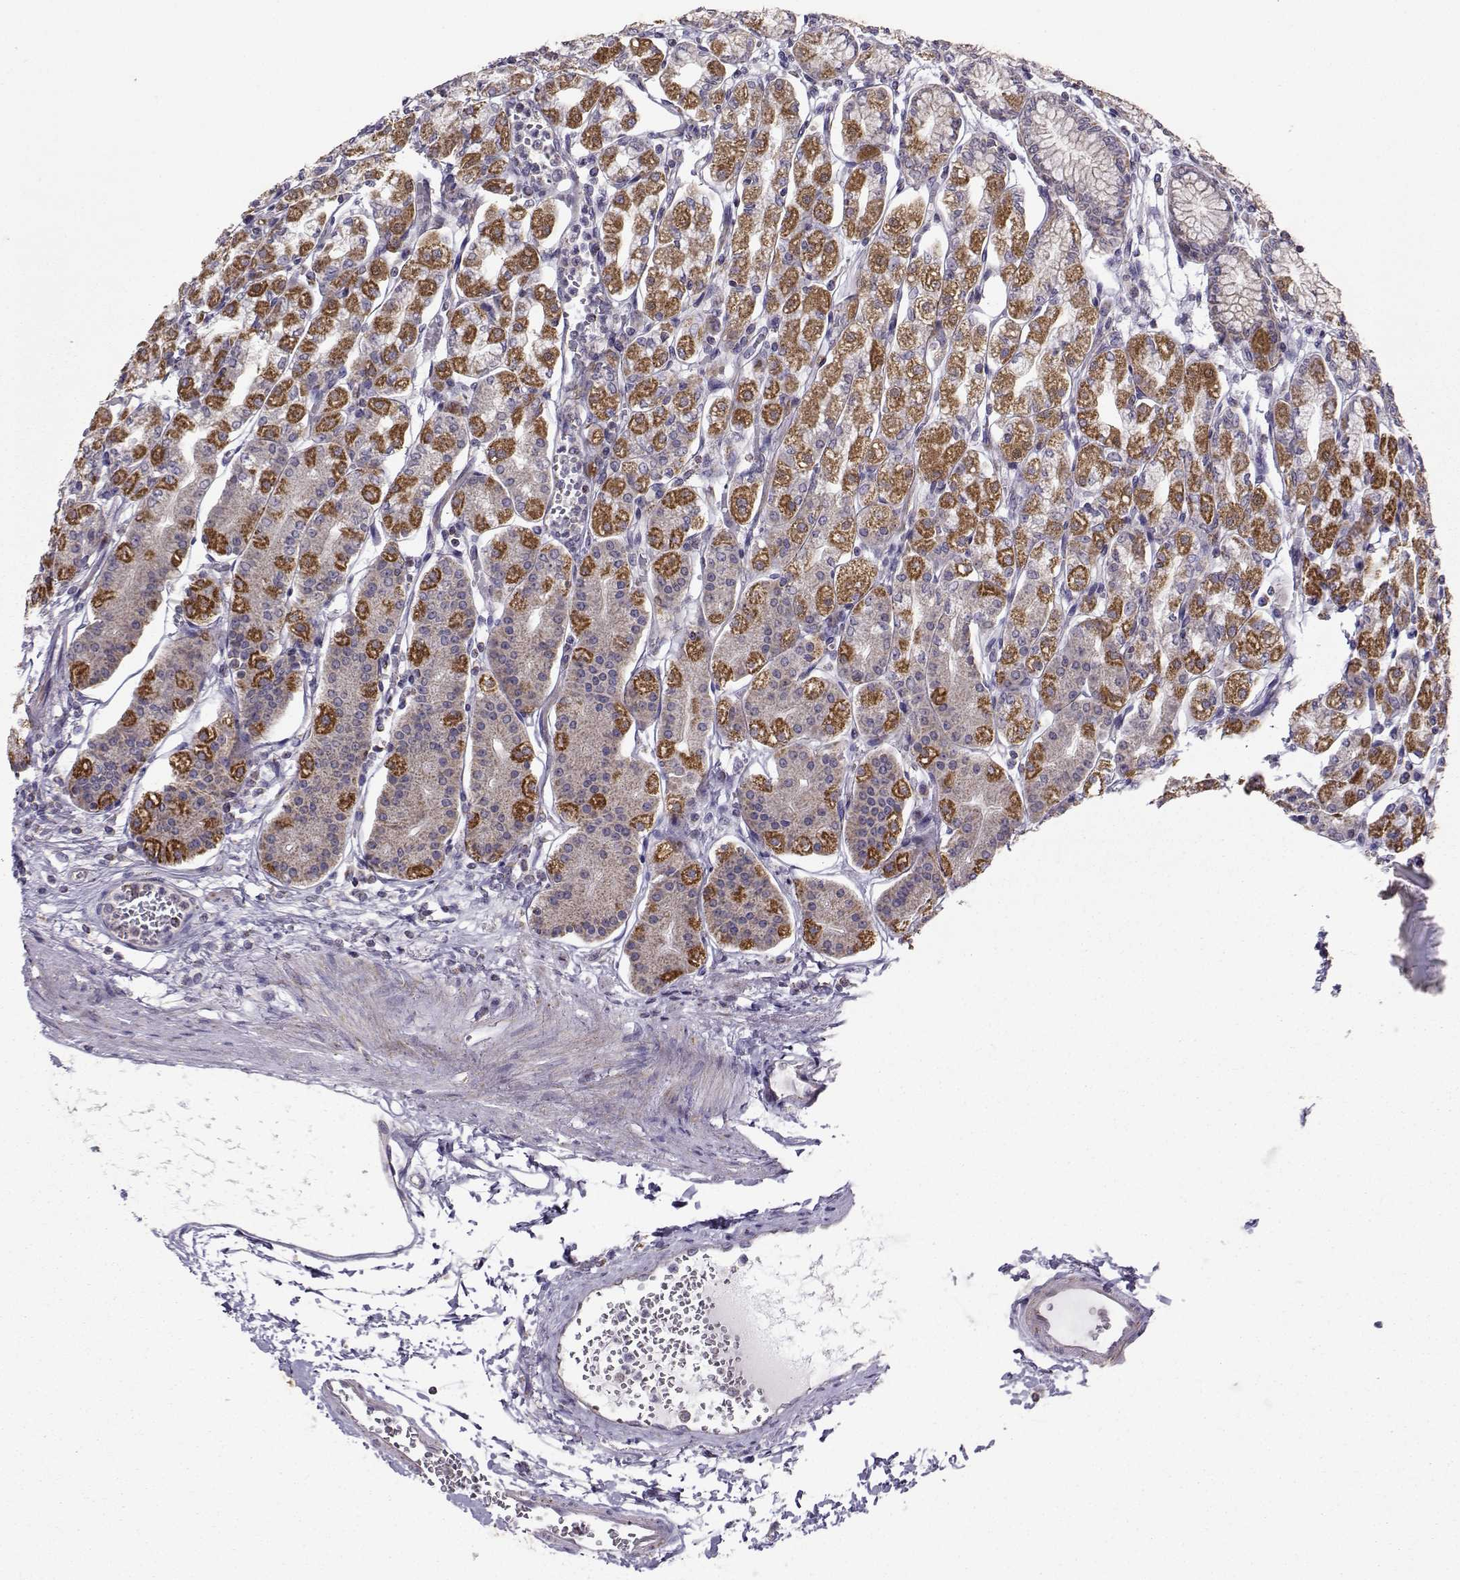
{"staining": {"intensity": "strong", "quantity": "25%-75%", "location": "cytoplasmic/membranous"}, "tissue": "stomach", "cell_type": "Glandular cells", "image_type": "normal", "snomed": [{"axis": "morphology", "description": "Normal tissue, NOS"}, {"axis": "topography", "description": "Skeletal muscle"}, {"axis": "topography", "description": "Stomach"}], "caption": "Glandular cells exhibit strong cytoplasmic/membranous expression in about 25%-75% of cells in benign stomach. (Stains: DAB in brown, nuclei in blue, Microscopy: brightfield microscopy at high magnification).", "gene": "NECAB3", "patient": {"sex": "female", "age": 57}}